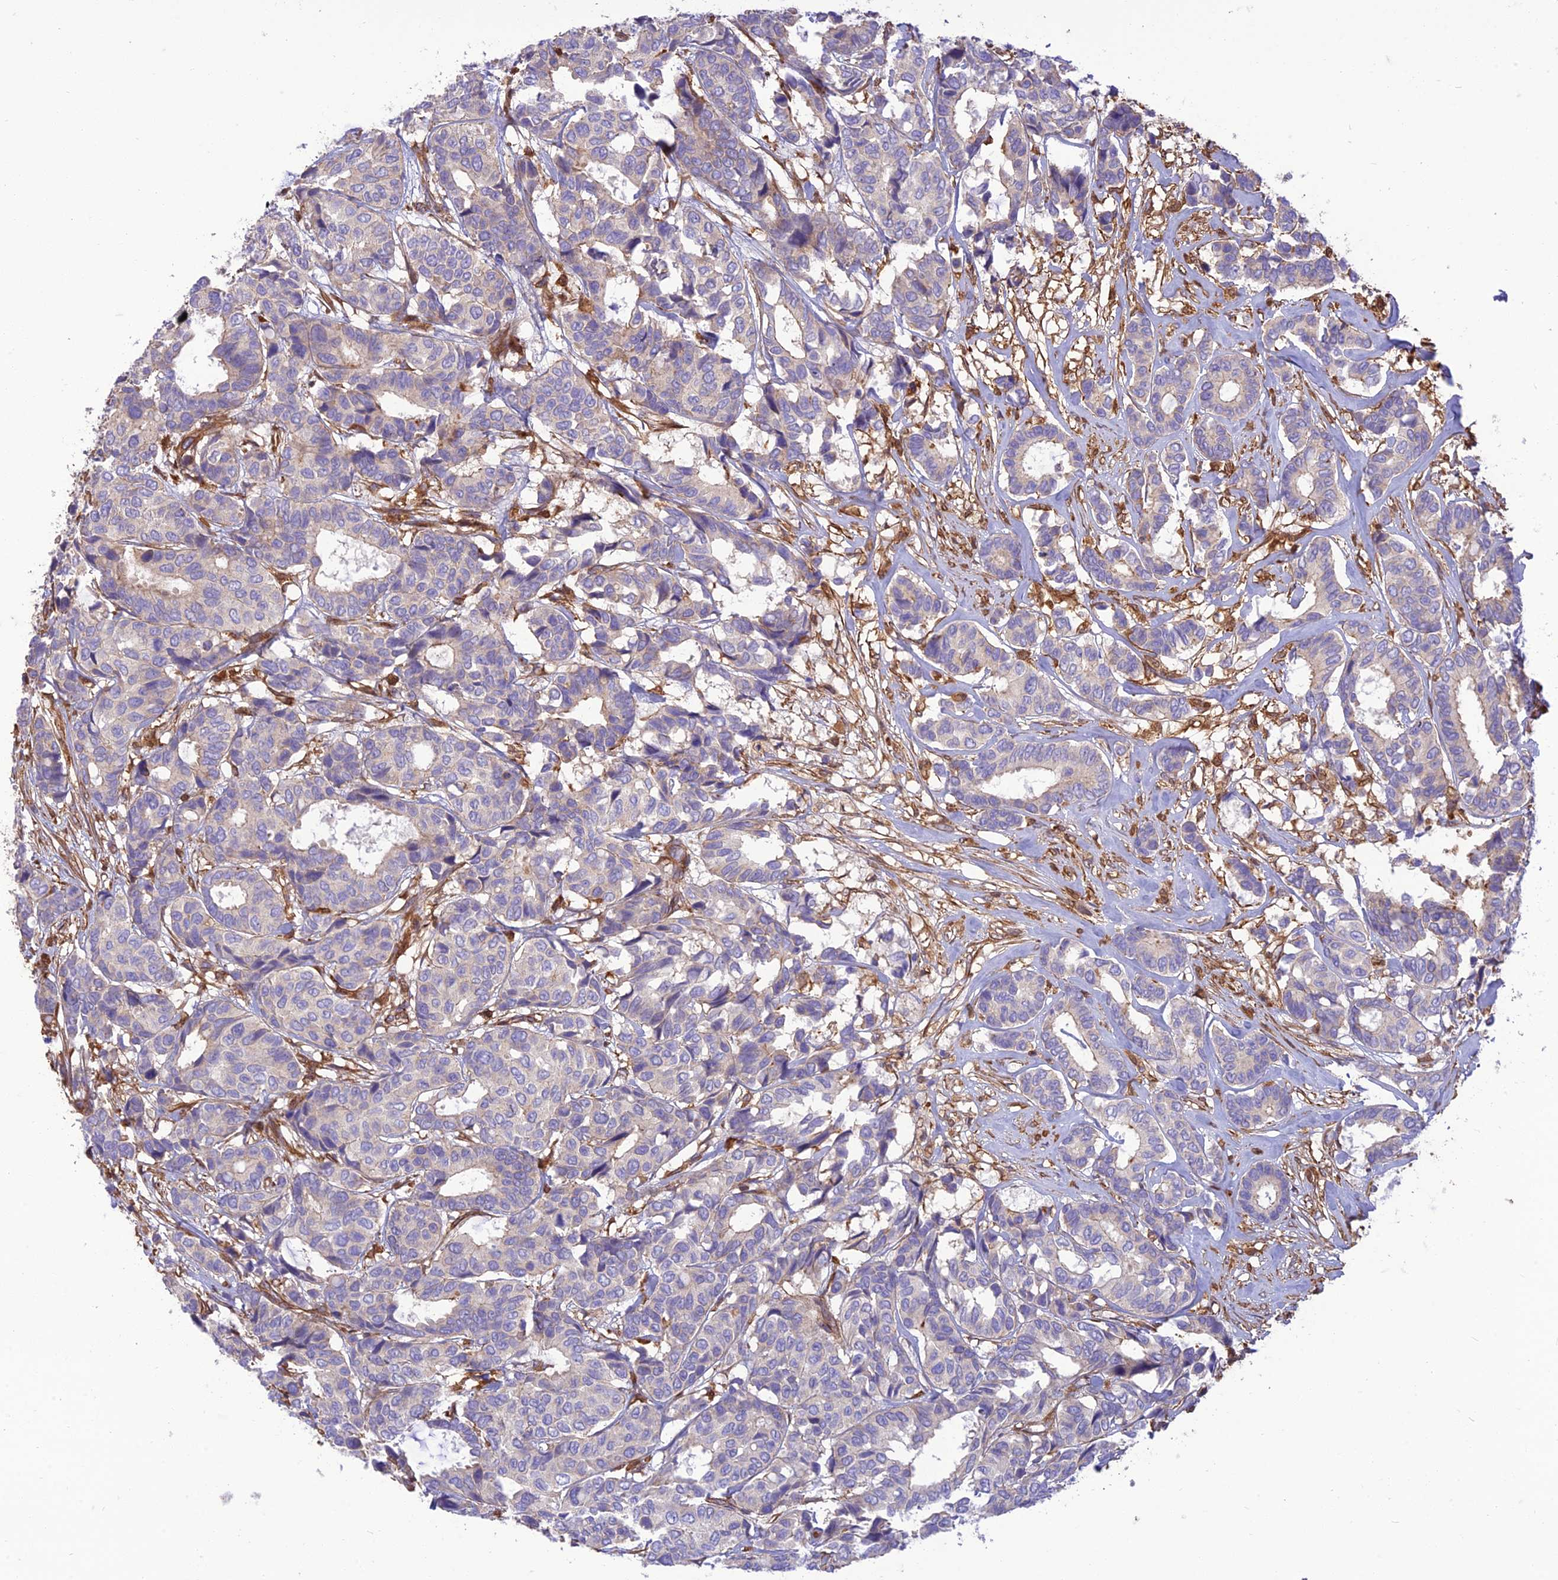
{"staining": {"intensity": "weak", "quantity": "<25%", "location": "cytoplasmic/membranous"}, "tissue": "breast cancer", "cell_type": "Tumor cells", "image_type": "cancer", "snomed": [{"axis": "morphology", "description": "Duct carcinoma"}, {"axis": "topography", "description": "Breast"}], "caption": "Tumor cells show no significant protein positivity in breast cancer (intraductal carcinoma).", "gene": "HPSE2", "patient": {"sex": "female", "age": 87}}